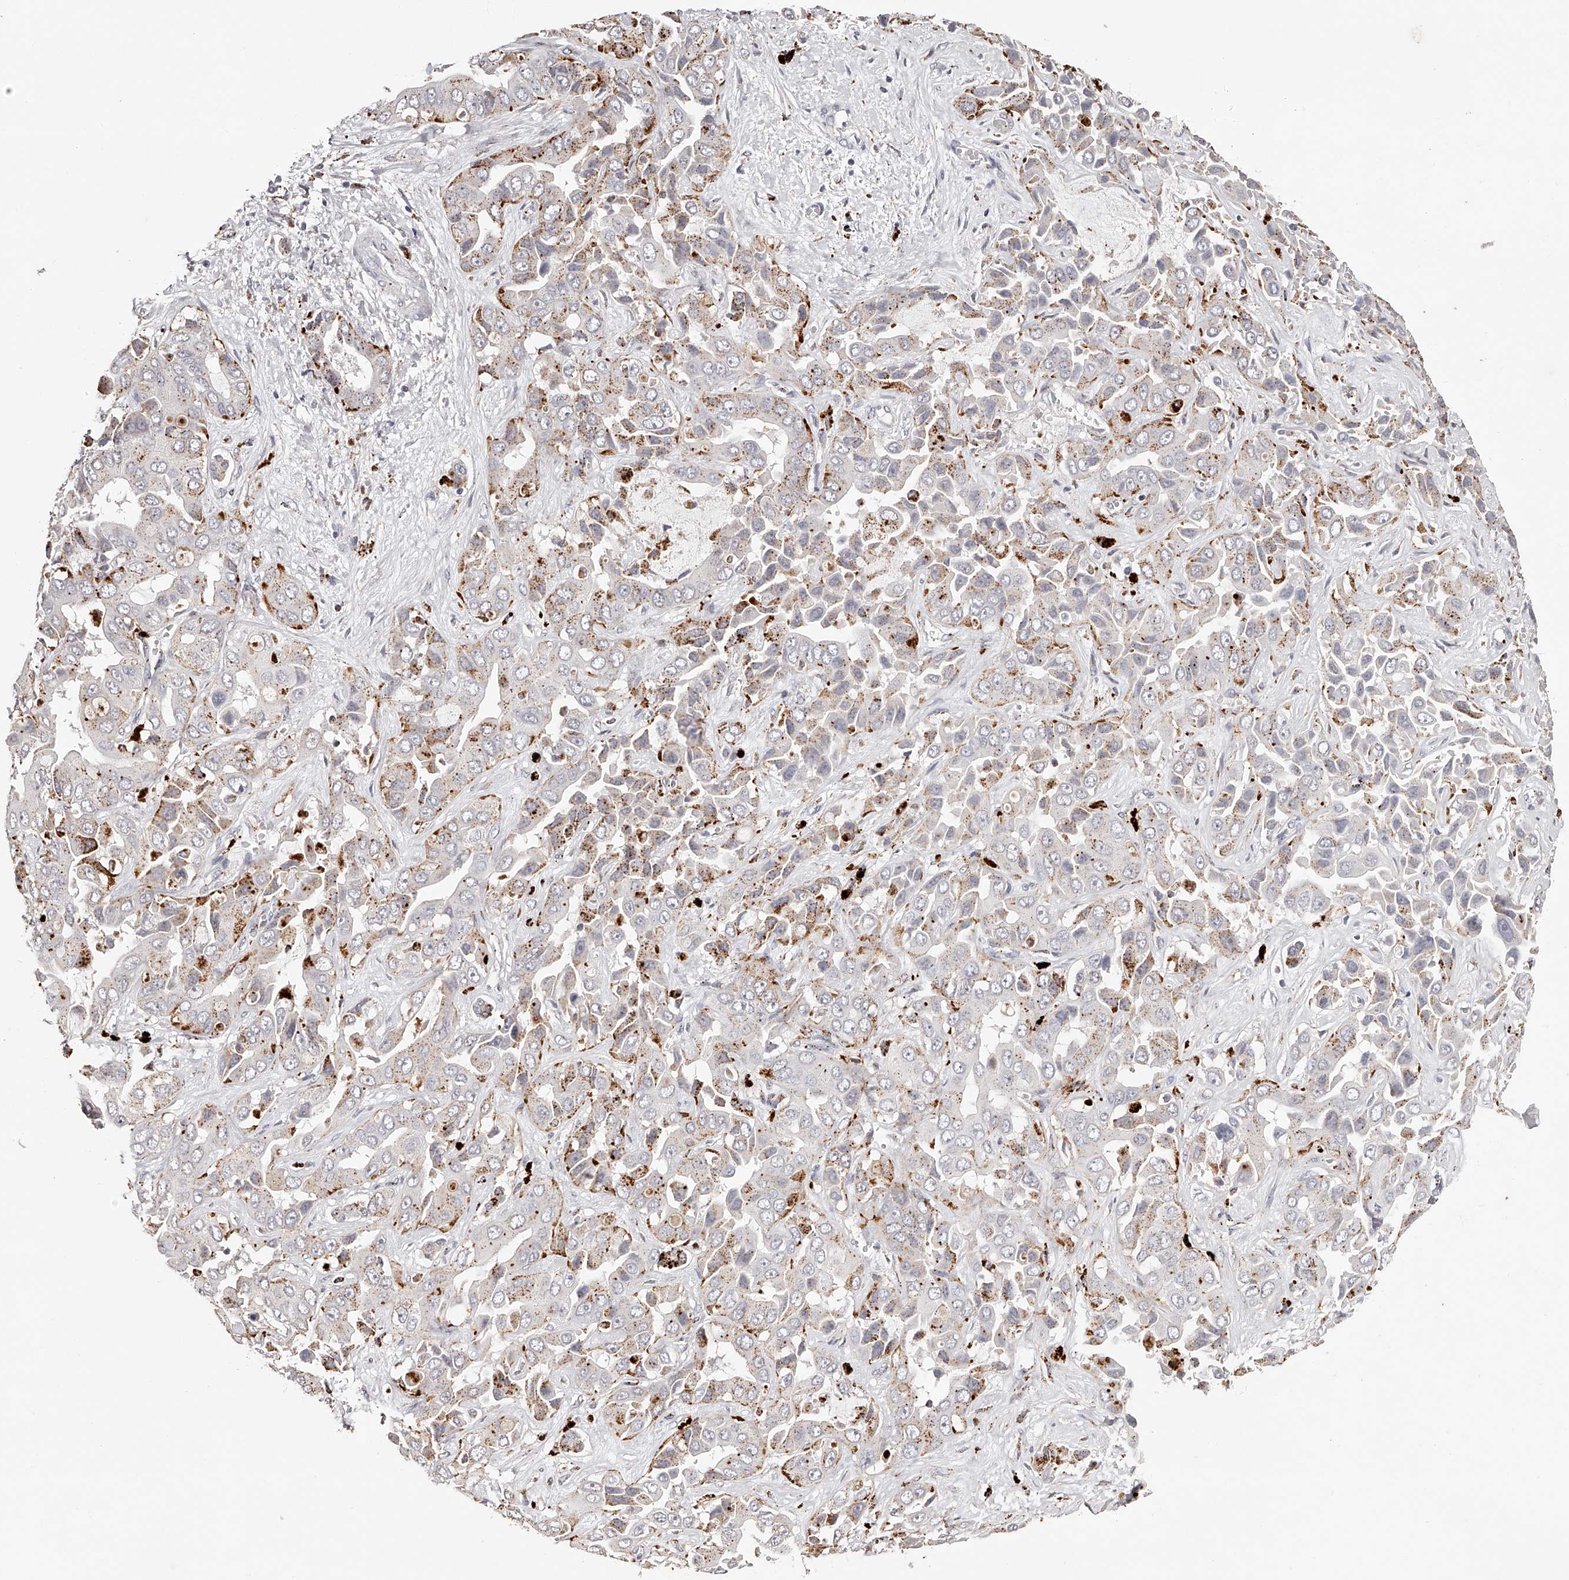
{"staining": {"intensity": "moderate", "quantity": "25%-75%", "location": "cytoplasmic/membranous"}, "tissue": "liver cancer", "cell_type": "Tumor cells", "image_type": "cancer", "snomed": [{"axis": "morphology", "description": "Cholangiocarcinoma"}, {"axis": "topography", "description": "Liver"}], "caption": "Cholangiocarcinoma (liver) stained with a protein marker shows moderate staining in tumor cells.", "gene": "SLC35D3", "patient": {"sex": "female", "age": 52}}